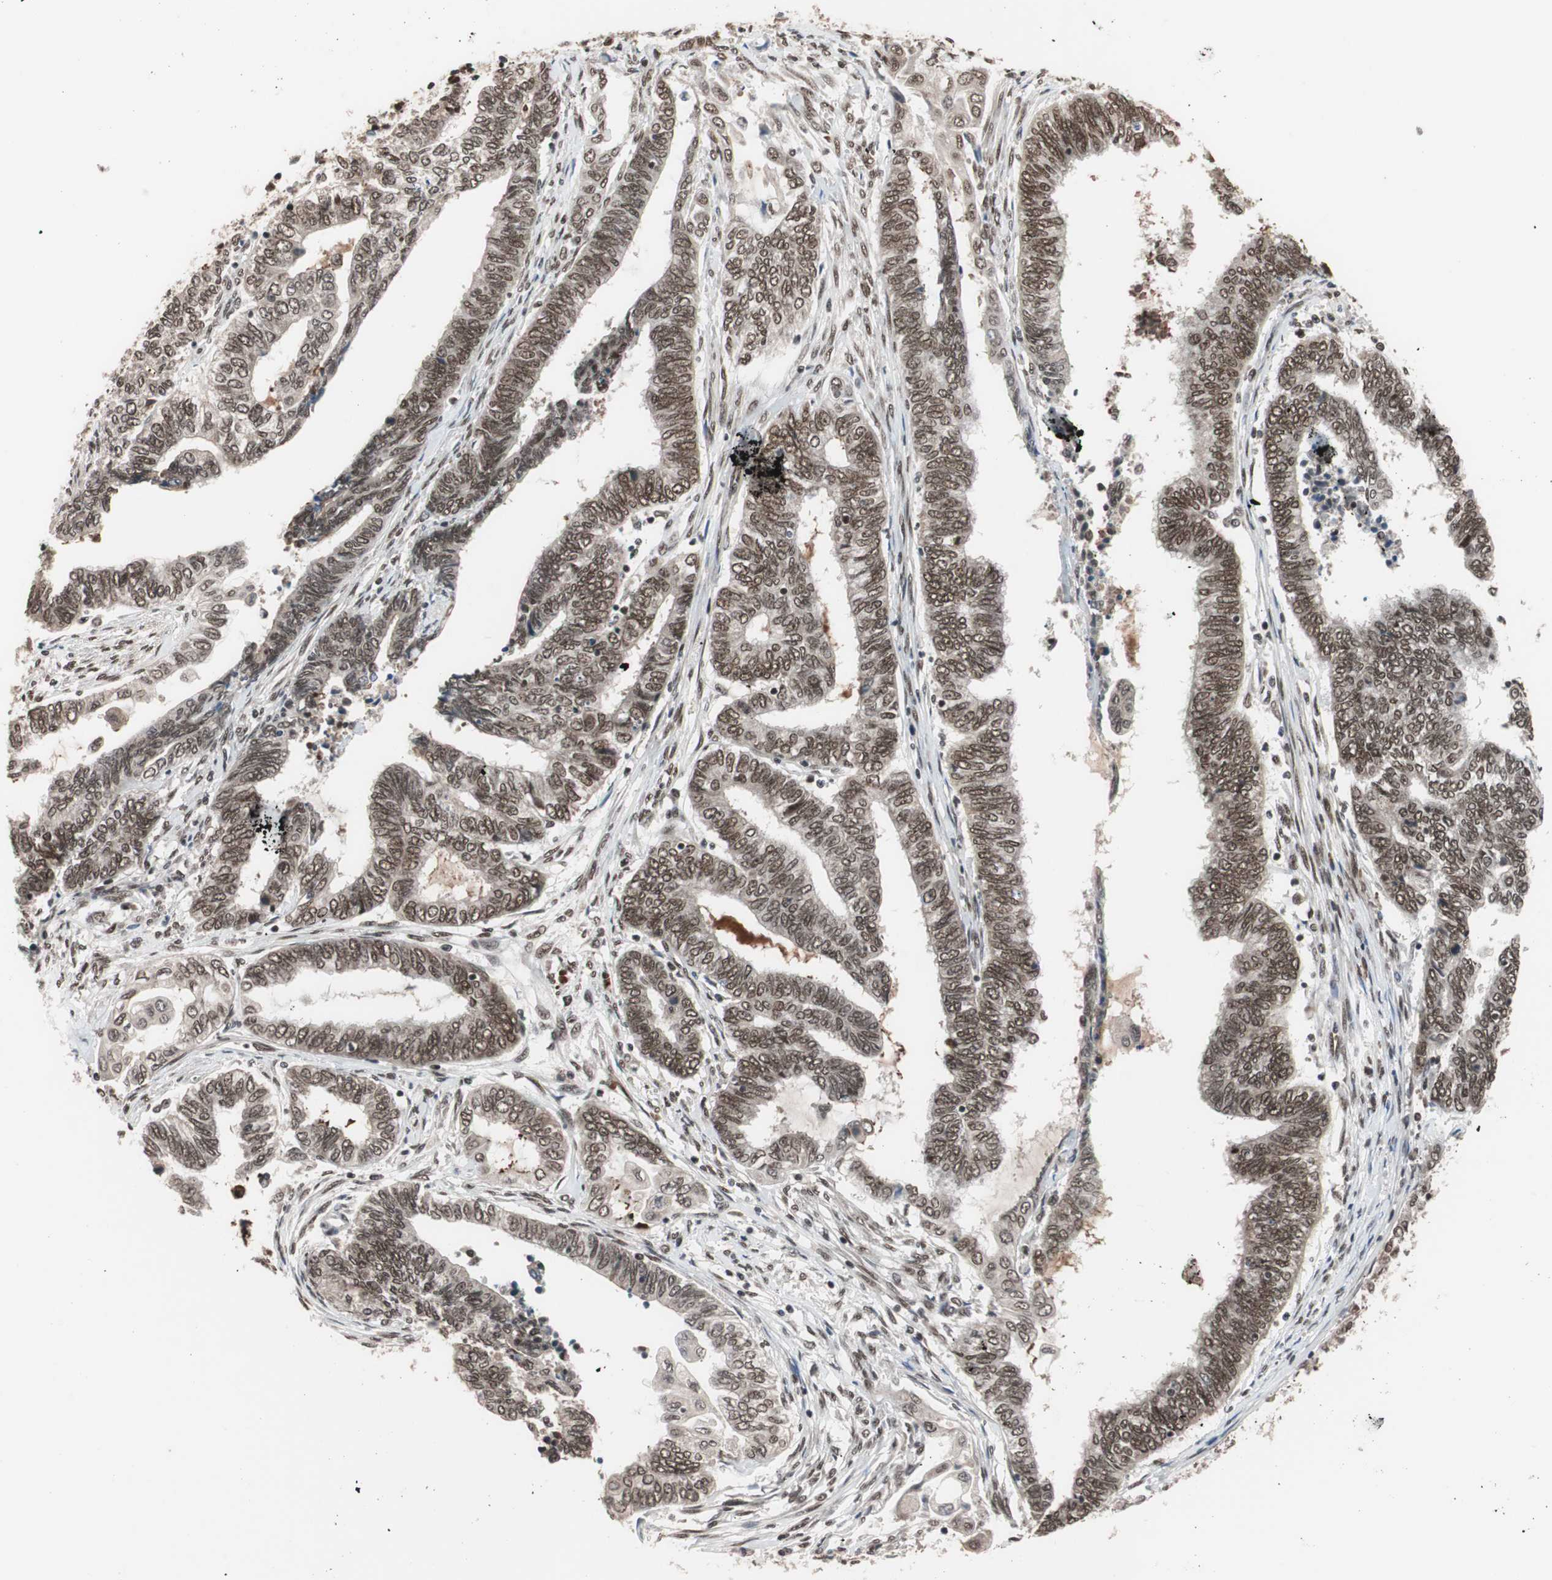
{"staining": {"intensity": "moderate", "quantity": ">75%", "location": "nuclear"}, "tissue": "endometrial cancer", "cell_type": "Tumor cells", "image_type": "cancer", "snomed": [{"axis": "morphology", "description": "Adenocarcinoma, NOS"}, {"axis": "topography", "description": "Uterus"}, {"axis": "topography", "description": "Endometrium"}], "caption": "Human endometrial adenocarcinoma stained for a protein (brown) reveals moderate nuclear positive expression in about >75% of tumor cells.", "gene": "CHAMP1", "patient": {"sex": "female", "age": 70}}